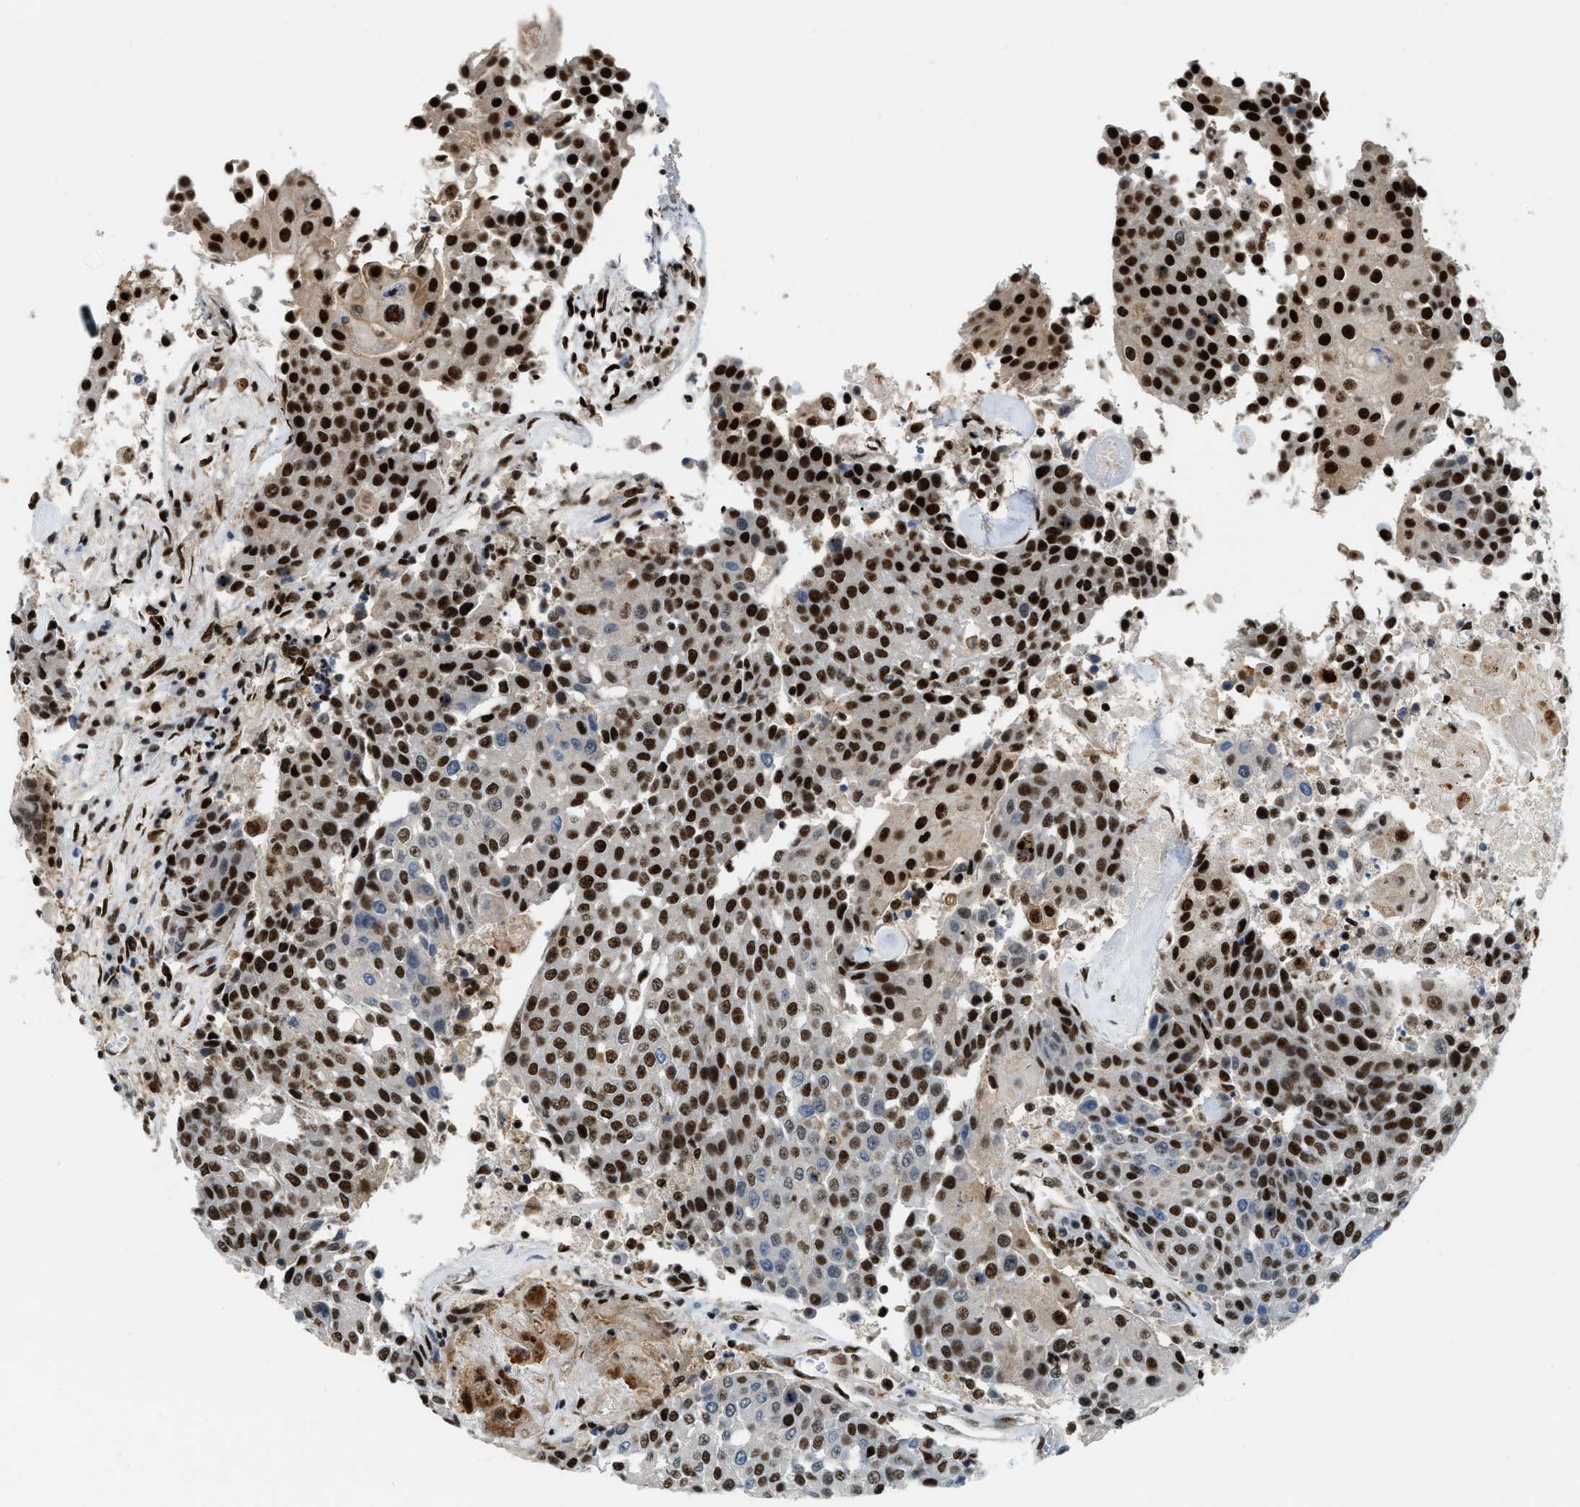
{"staining": {"intensity": "strong", "quantity": ">75%", "location": "nuclear"}, "tissue": "urothelial cancer", "cell_type": "Tumor cells", "image_type": "cancer", "snomed": [{"axis": "morphology", "description": "Urothelial carcinoma, High grade"}, {"axis": "topography", "description": "Urinary bladder"}], "caption": "Immunohistochemistry histopathology image of neoplastic tissue: urothelial carcinoma (high-grade) stained using immunohistochemistry (IHC) reveals high levels of strong protein expression localized specifically in the nuclear of tumor cells, appearing as a nuclear brown color.", "gene": "NUMA1", "patient": {"sex": "female", "age": 85}}